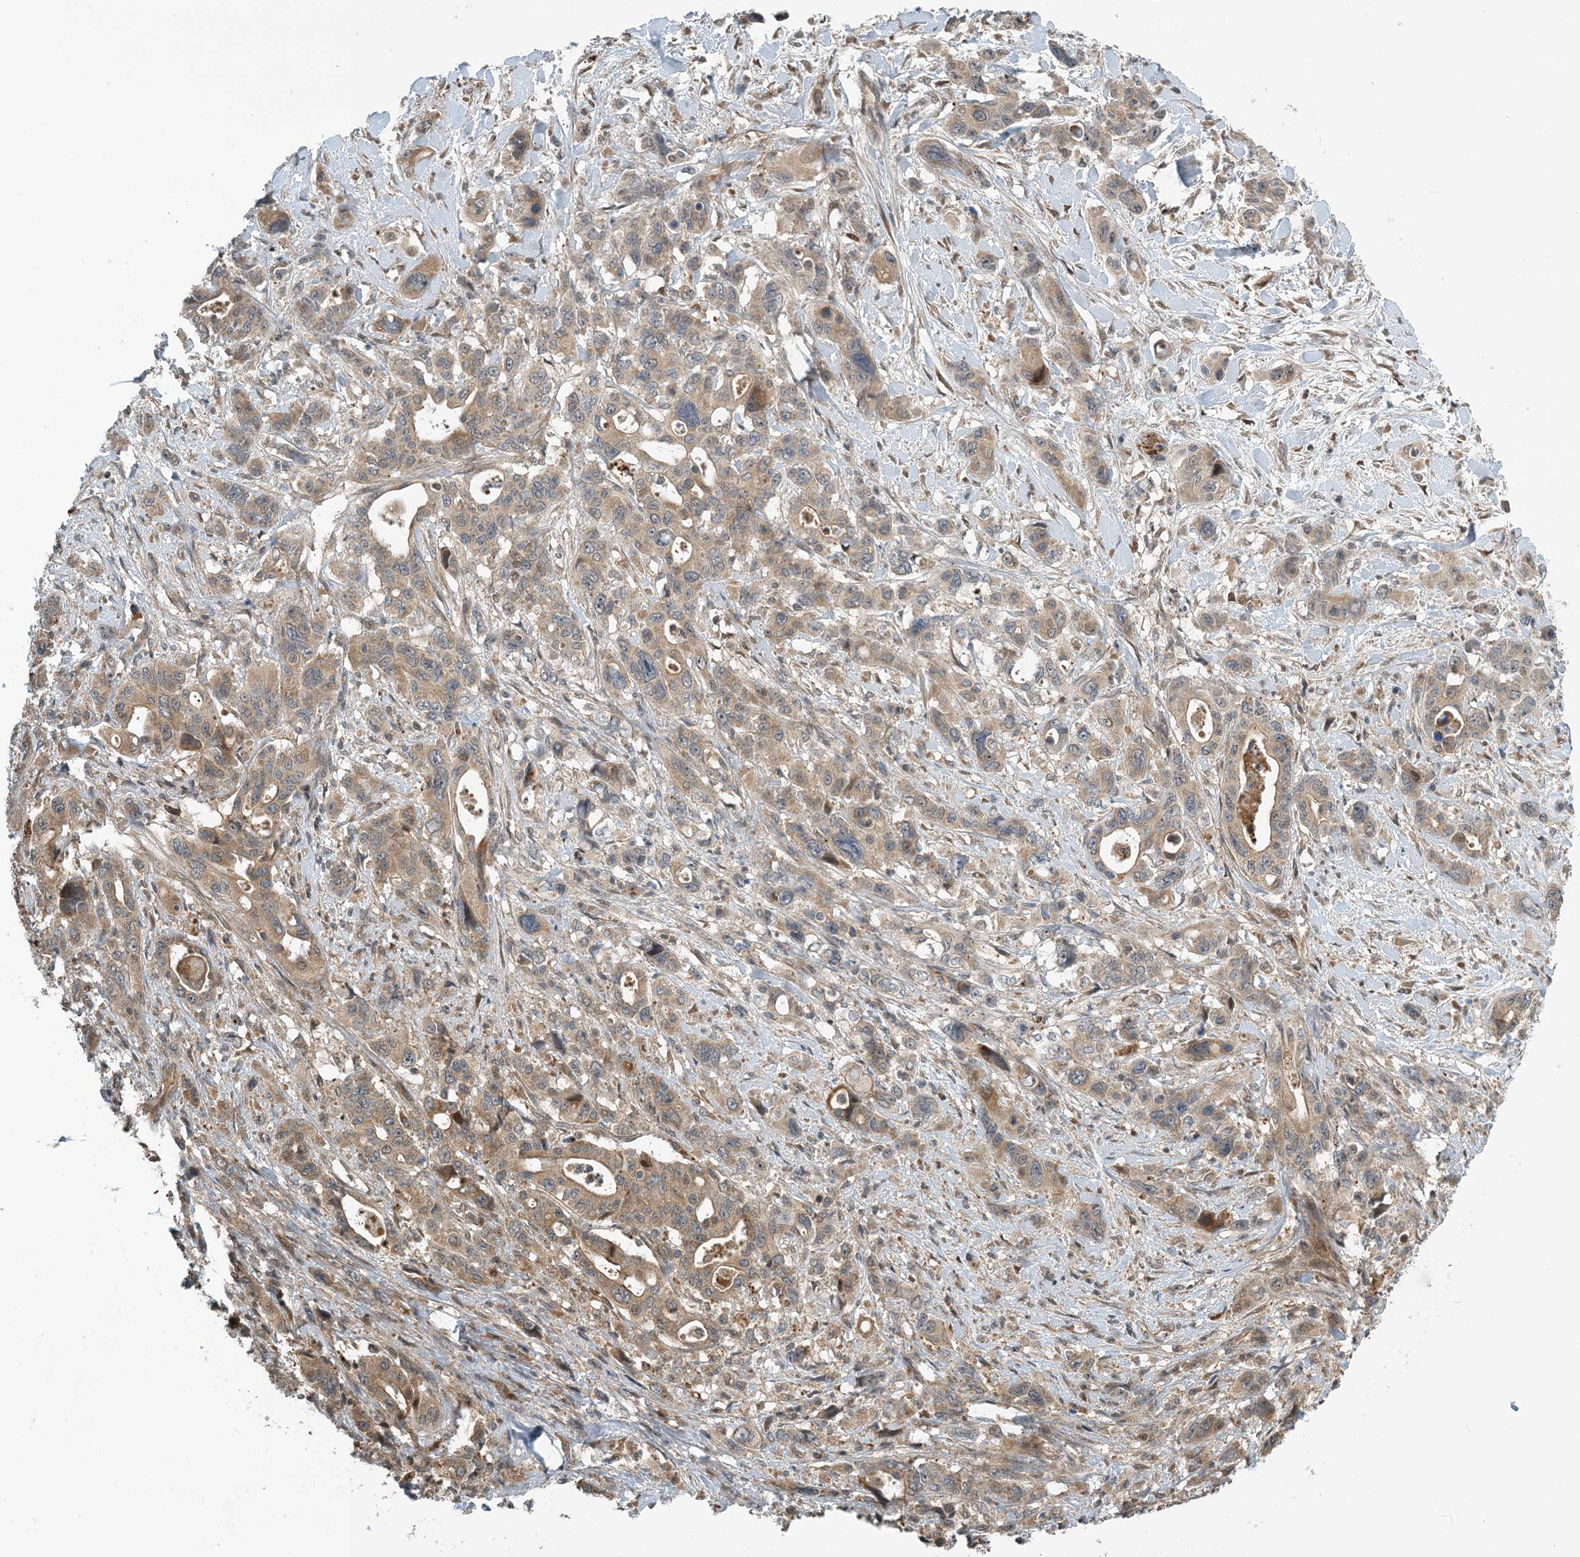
{"staining": {"intensity": "moderate", "quantity": "25%-75%", "location": "cytoplasmic/membranous"}, "tissue": "pancreatic cancer", "cell_type": "Tumor cells", "image_type": "cancer", "snomed": [{"axis": "morphology", "description": "Adenocarcinoma, NOS"}, {"axis": "topography", "description": "Pancreas"}], "caption": "Immunohistochemical staining of pancreatic cancer exhibits medium levels of moderate cytoplasmic/membranous staining in about 25%-75% of tumor cells.", "gene": "ZBTB3", "patient": {"sex": "male", "age": 46}}